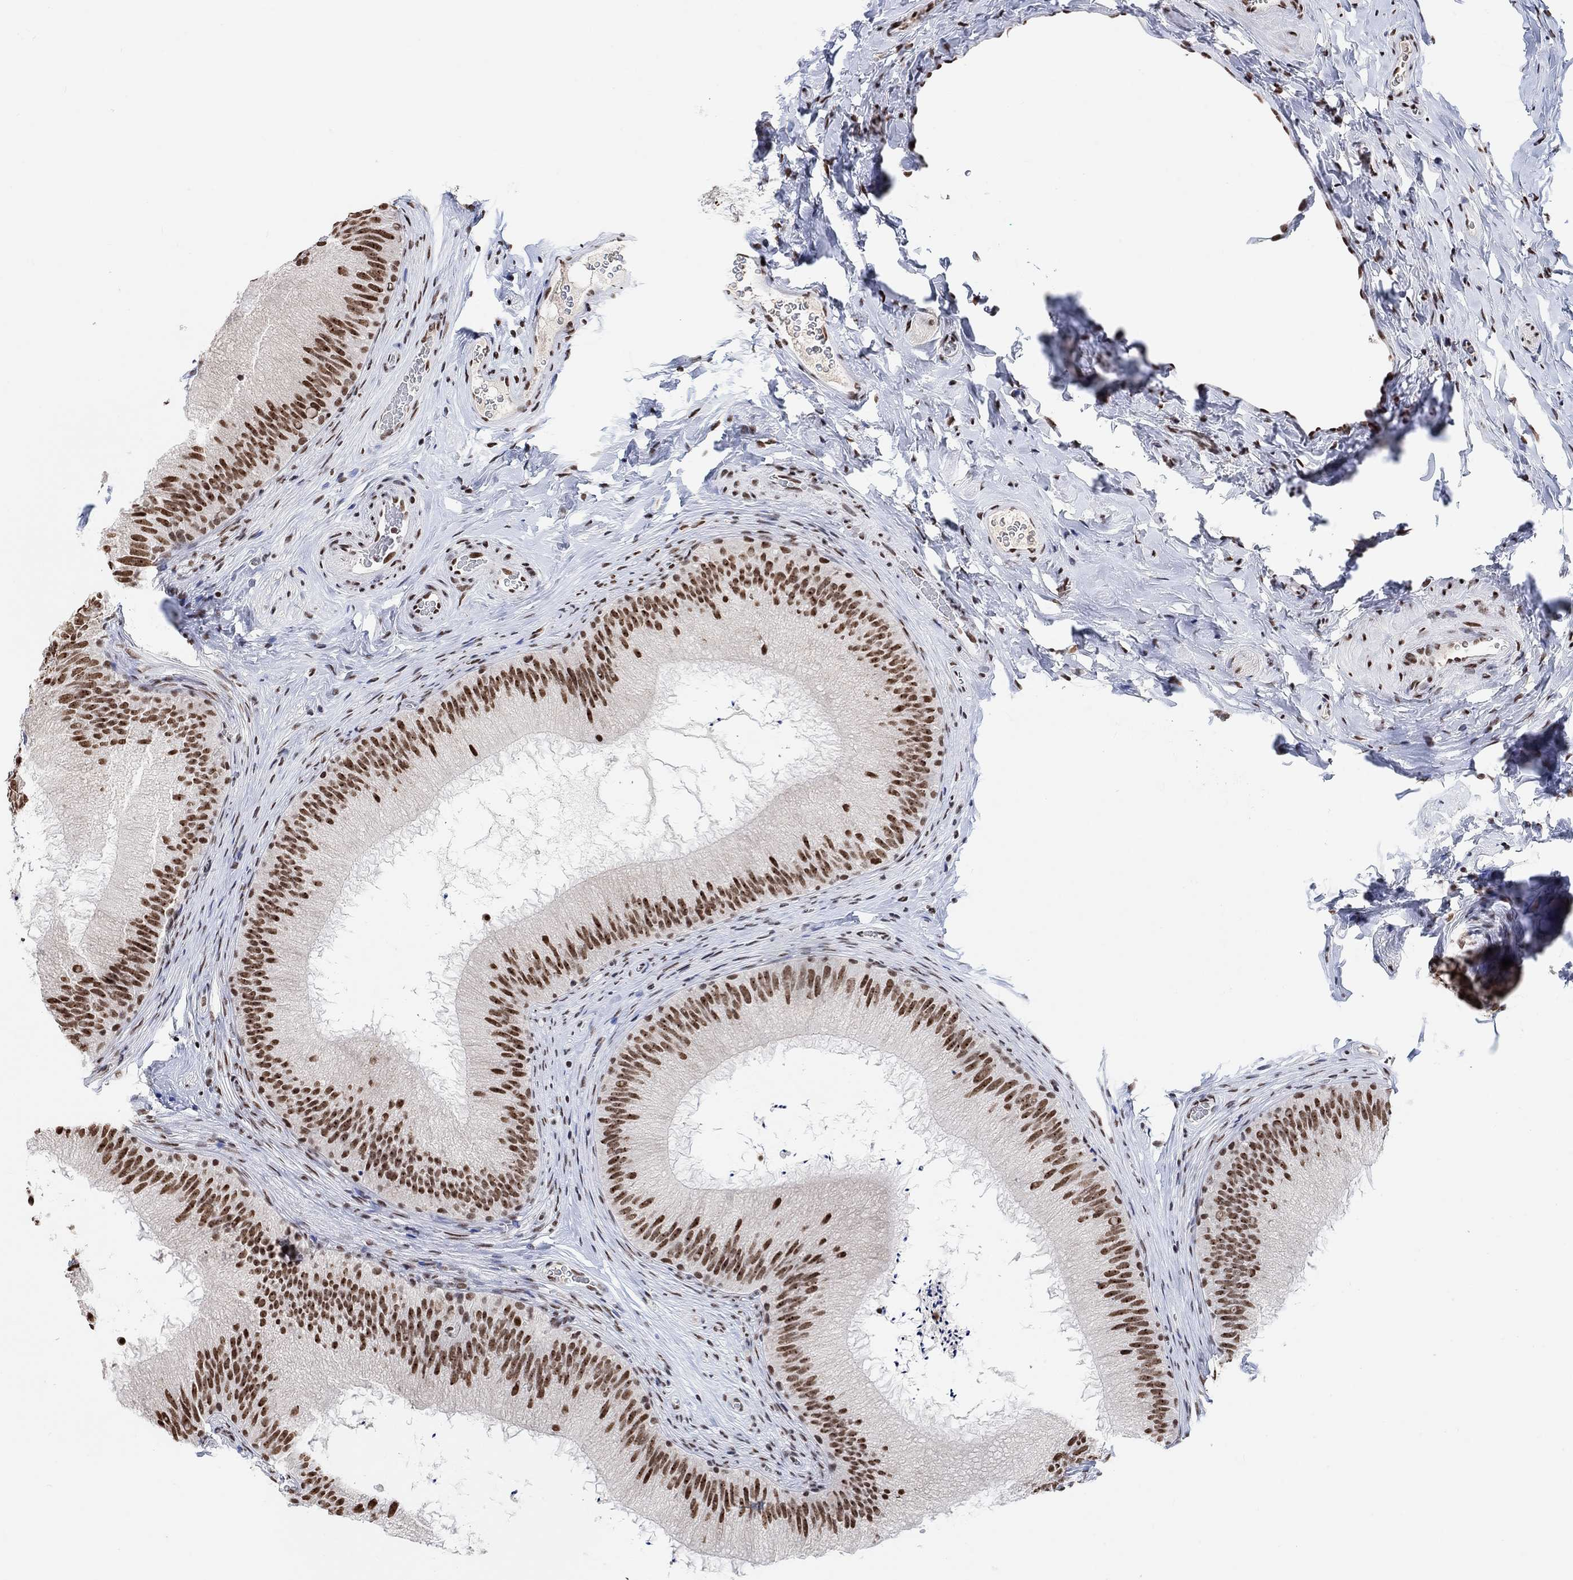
{"staining": {"intensity": "strong", "quantity": ">75%", "location": "nuclear"}, "tissue": "epididymis", "cell_type": "Glandular cells", "image_type": "normal", "snomed": [{"axis": "morphology", "description": "Normal tissue, NOS"}, {"axis": "topography", "description": "Epididymis"}], "caption": "Approximately >75% of glandular cells in normal epididymis display strong nuclear protein staining as visualized by brown immunohistochemical staining.", "gene": "USP39", "patient": {"sex": "male", "age": 32}}